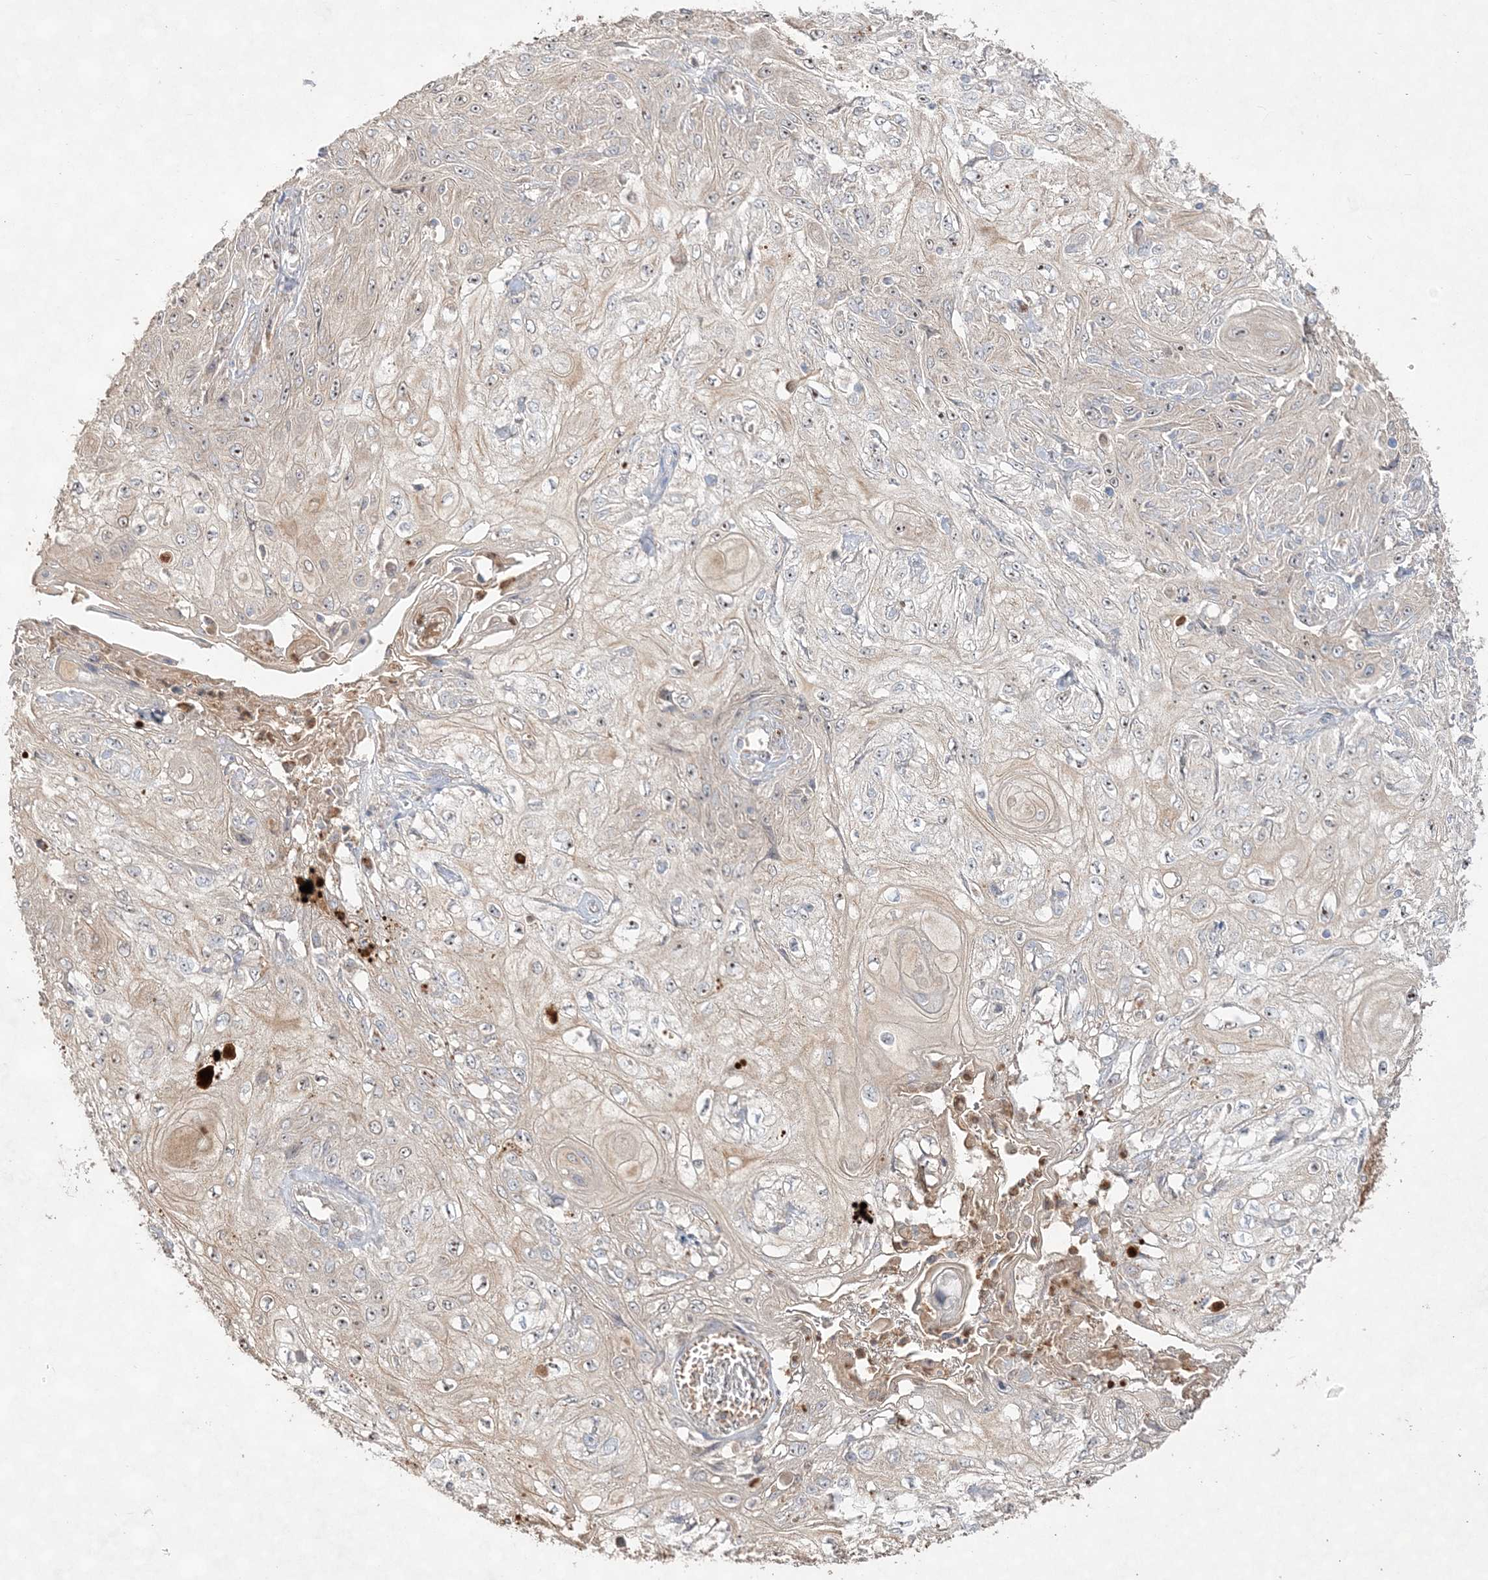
{"staining": {"intensity": "moderate", "quantity": "<25%", "location": "nuclear"}, "tissue": "skin cancer", "cell_type": "Tumor cells", "image_type": "cancer", "snomed": [{"axis": "morphology", "description": "Squamous cell carcinoma, NOS"}, {"axis": "morphology", "description": "Squamous cell carcinoma, metastatic, NOS"}, {"axis": "topography", "description": "Skin"}, {"axis": "topography", "description": "Lymph node"}], "caption": "This histopathology image reveals skin cancer (metastatic squamous cell carcinoma) stained with immunohistochemistry (IHC) to label a protein in brown. The nuclear of tumor cells show moderate positivity for the protein. Nuclei are counter-stained blue.", "gene": "NOP16", "patient": {"sex": "male", "age": 75}}